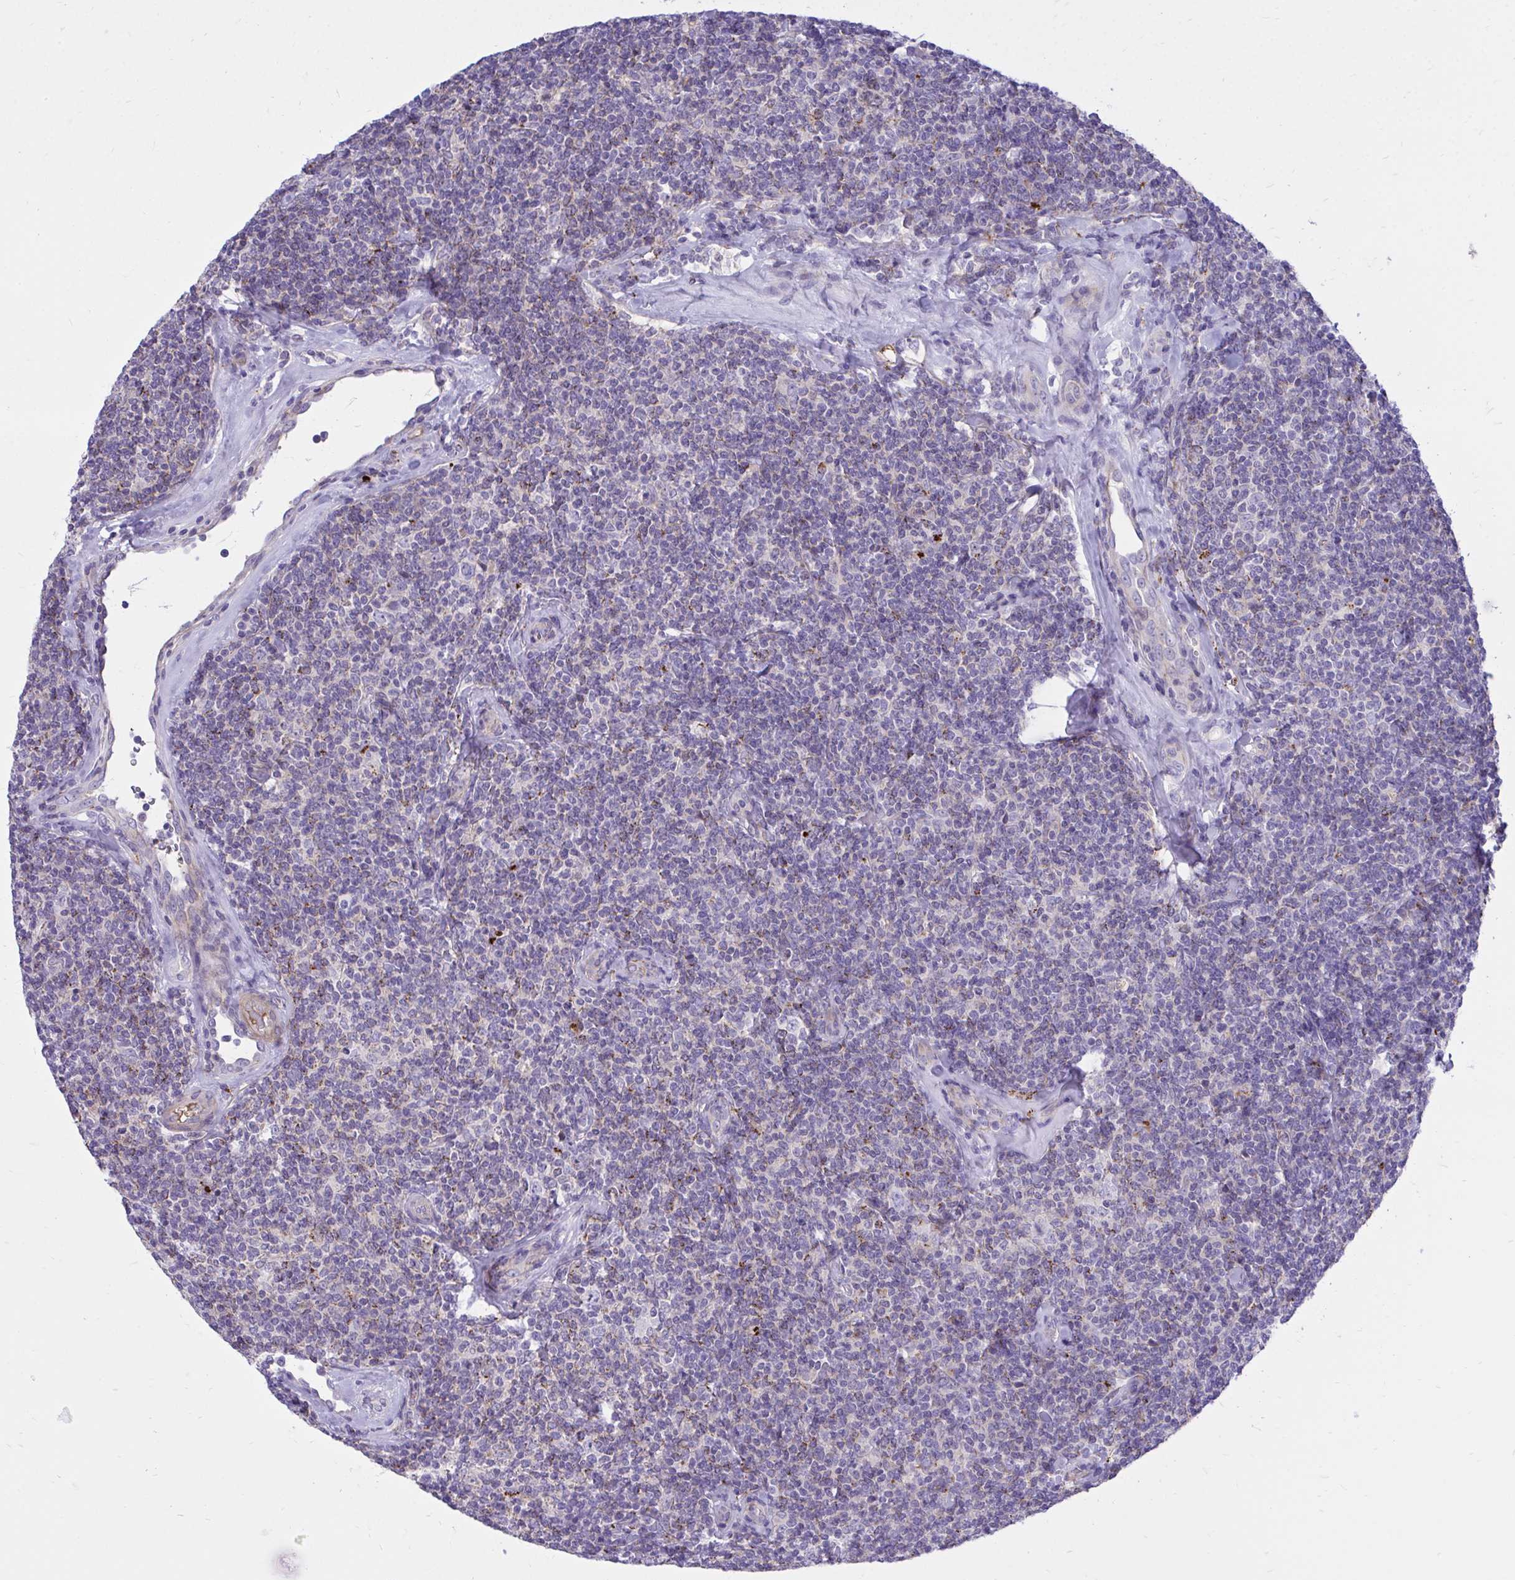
{"staining": {"intensity": "weak", "quantity": "25%-75%", "location": "cytoplasmic/membranous"}, "tissue": "lymphoma", "cell_type": "Tumor cells", "image_type": "cancer", "snomed": [{"axis": "morphology", "description": "Malignant lymphoma, non-Hodgkin's type, Low grade"}, {"axis": "topography", "description": "Lymph node"}], "caption": "Immunohistochemistry (IHC) image of human lymphoma stained for a protein (brown), which reveals low levels of weak cytoplasmic/membranous positivity in approximately 25%-75% of tumor cells.", "gene": "TP53I11", "patient": {"sex": "female", "age": 56}}